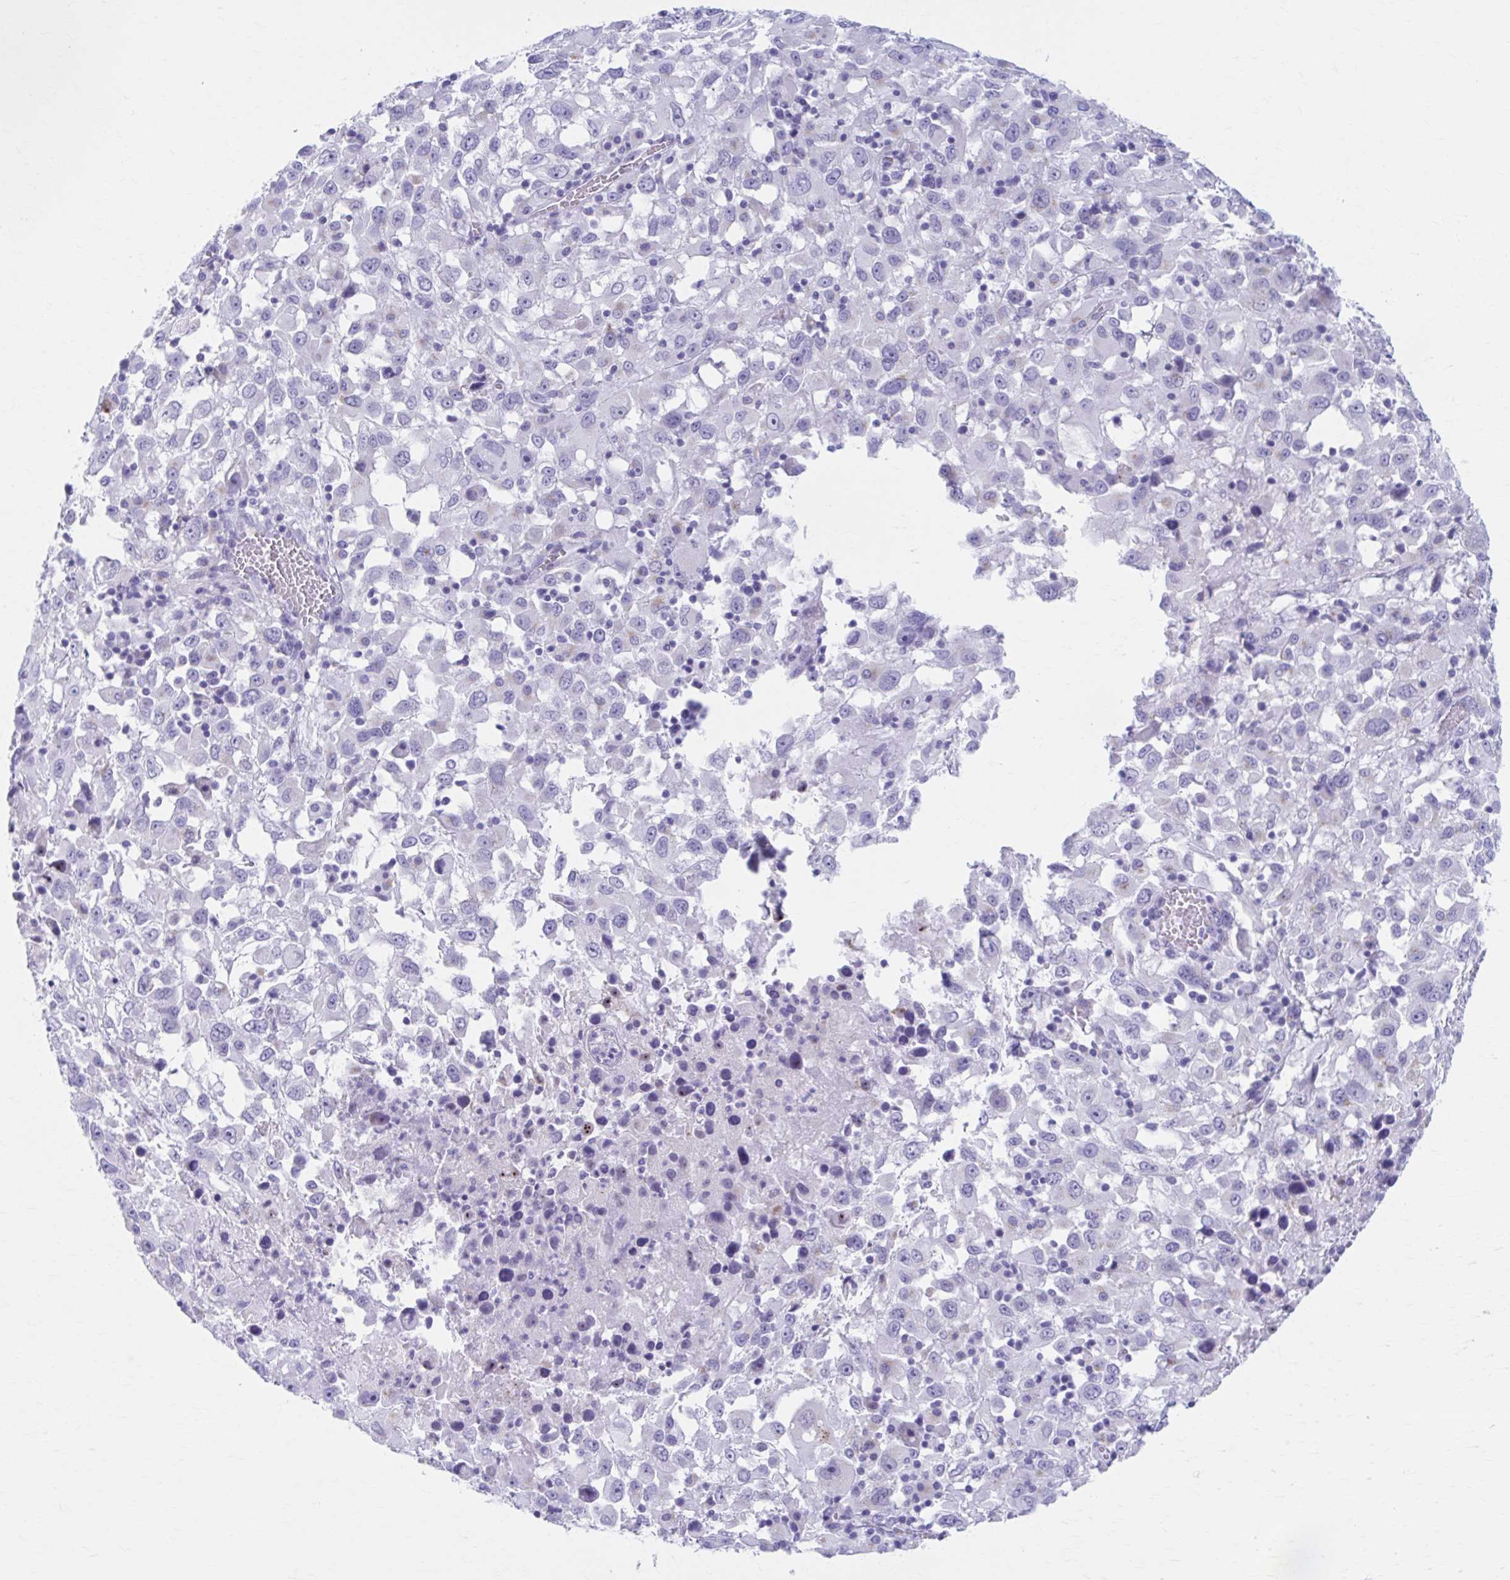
{"staining": {"intensity": "negative", "quantity": "none", "location": "none"}, "tissue": "melanoma", "cell_type": "Tumor cells", "image_type": "cancer", "snomed": [{"axis": "morphology", "description": "Malignant melanoma, Metastatic site"}, {"axis": "topography", "description": "Soft tissue"}], "caption": "The histopathology image exhibits no staining of tumor cells in malignant melanoma (metastatic site).", "gene": "KCNE2", "patient": {"sex": "male", "age": 50}}